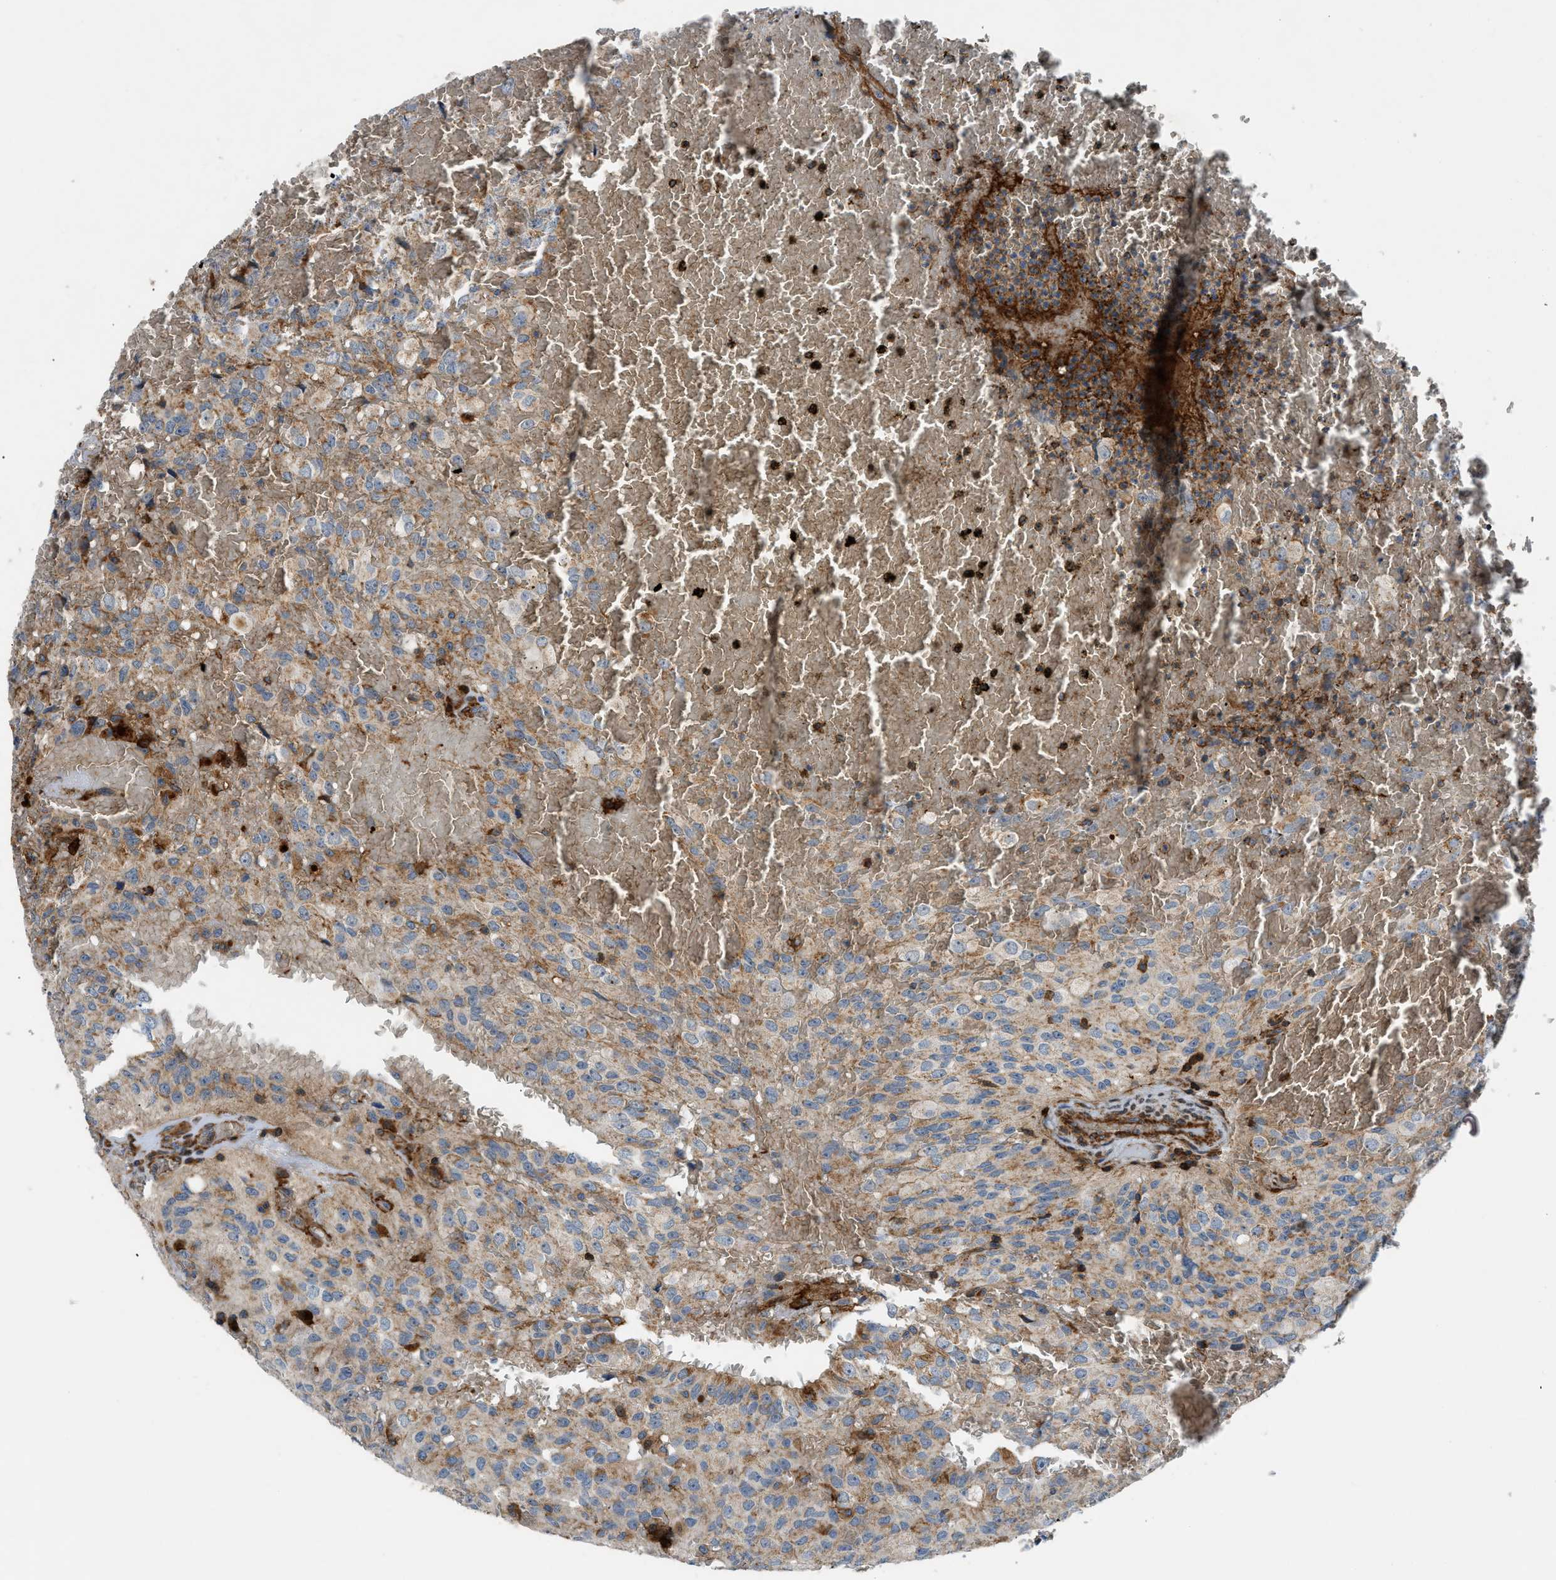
{"staining": {"intensity": "moderate", "quantity": "<25%", "location": "cytoplasmic/membranous"}, "tissue": "glioma", "cell_type": "Tumor cells", "image_type": "cancer", "snomed": [{"axis": "morphology", "description": "Glioma, malignant, High grade"}, {"axis": "topography", "description": "Brain"}], "caption": "Human malignant high-grade glioma stained with a protein marker reveals moderate staining in tumor cells.", "gene": "DHODH", "patient": {"sex": "male", "age": 32}}